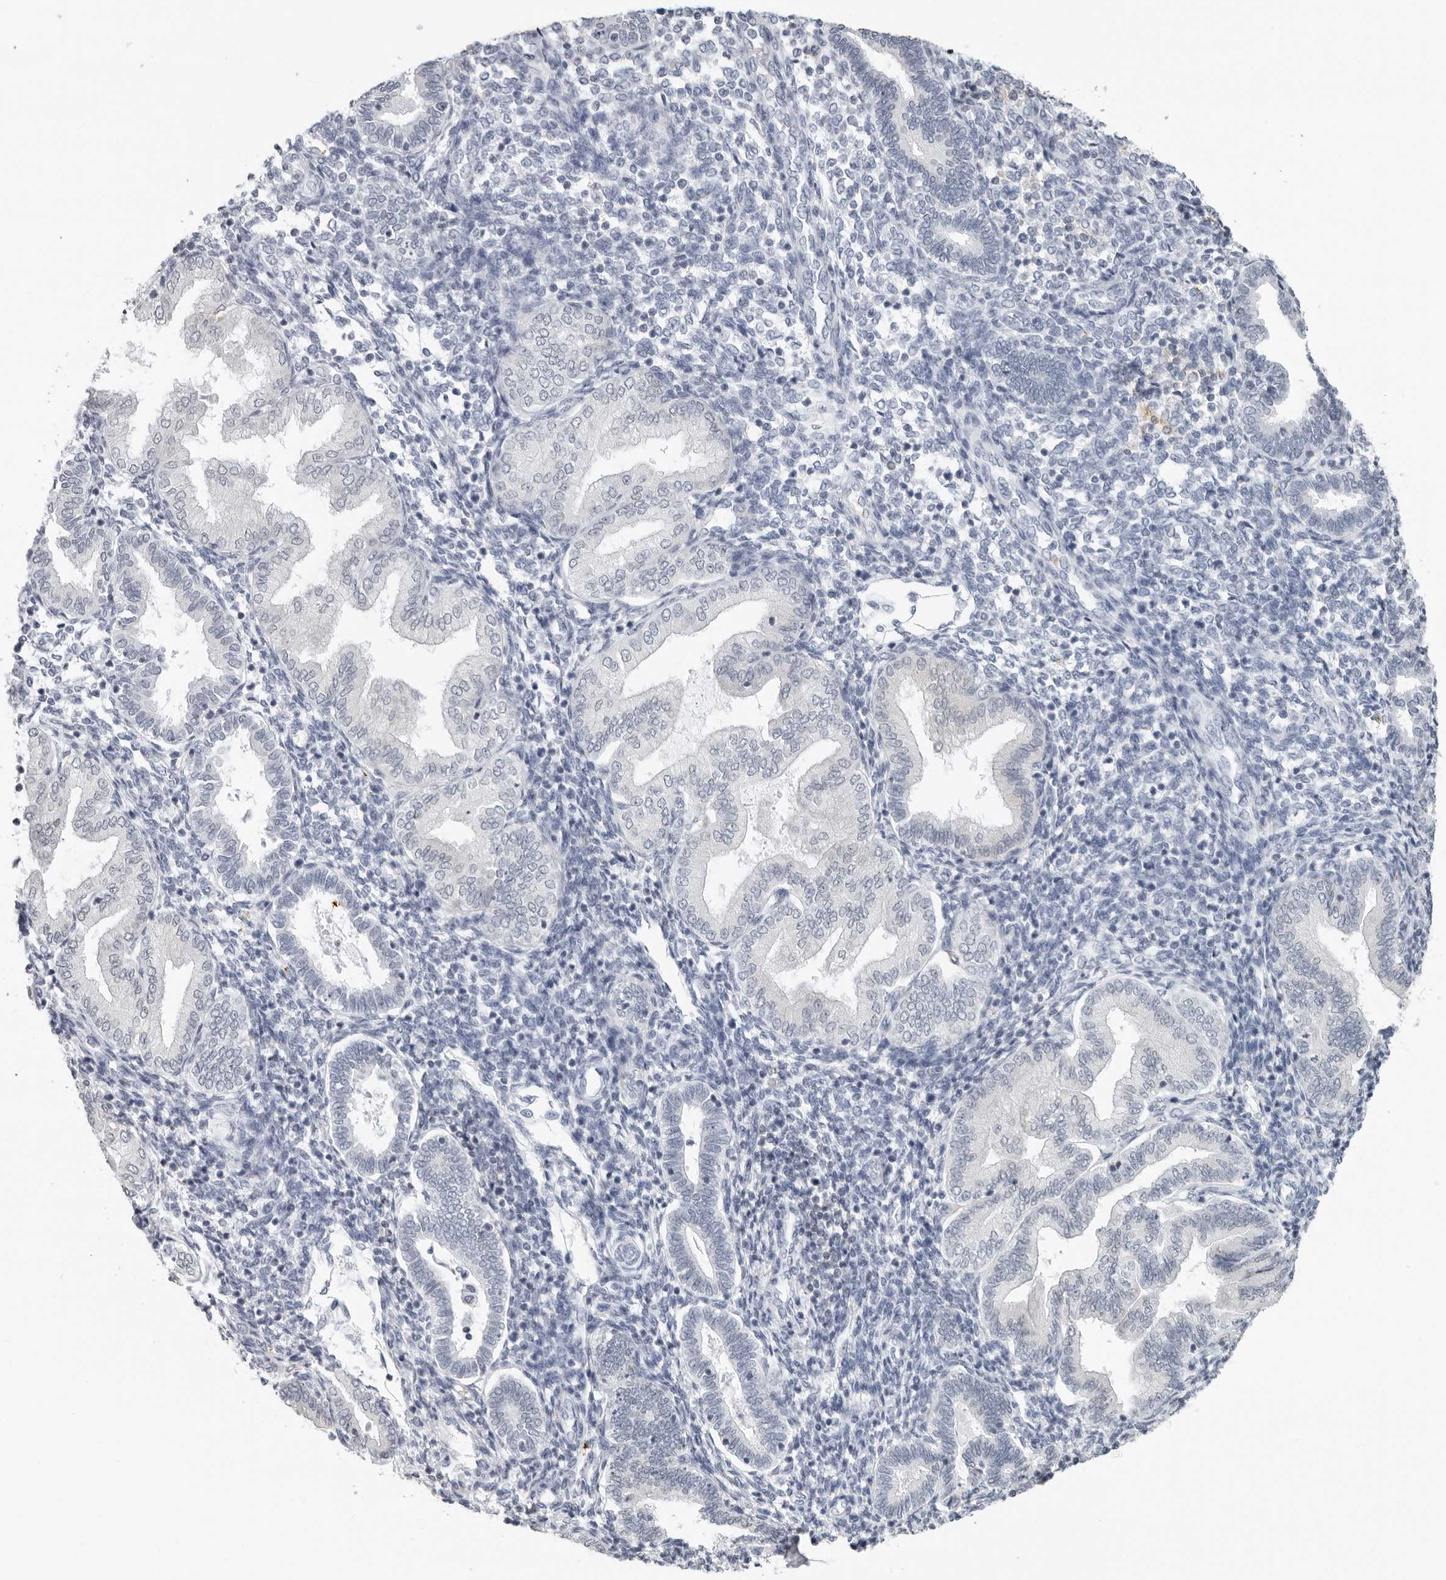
{"staining": {"intensity": "negative", "quantity": "none", "location": "none"}, "tissue": "endometrium", "cell_type": "Cells in endometrial stroma", "image_type": "normal", "snomed": [{"axis": "morphology", "description": "Normal tissue, NOS"}, {"axis": "topography", "description": "Endometrium"}], "caption": "Immunohistochemical staining of benign endometrium shows no significant positivity in cells in endometrial stroma. (DAB immunohistochemistry (IHC), high magnification).", "gene": "EPB41", "patient": {"sex": "female", "age": 53}}